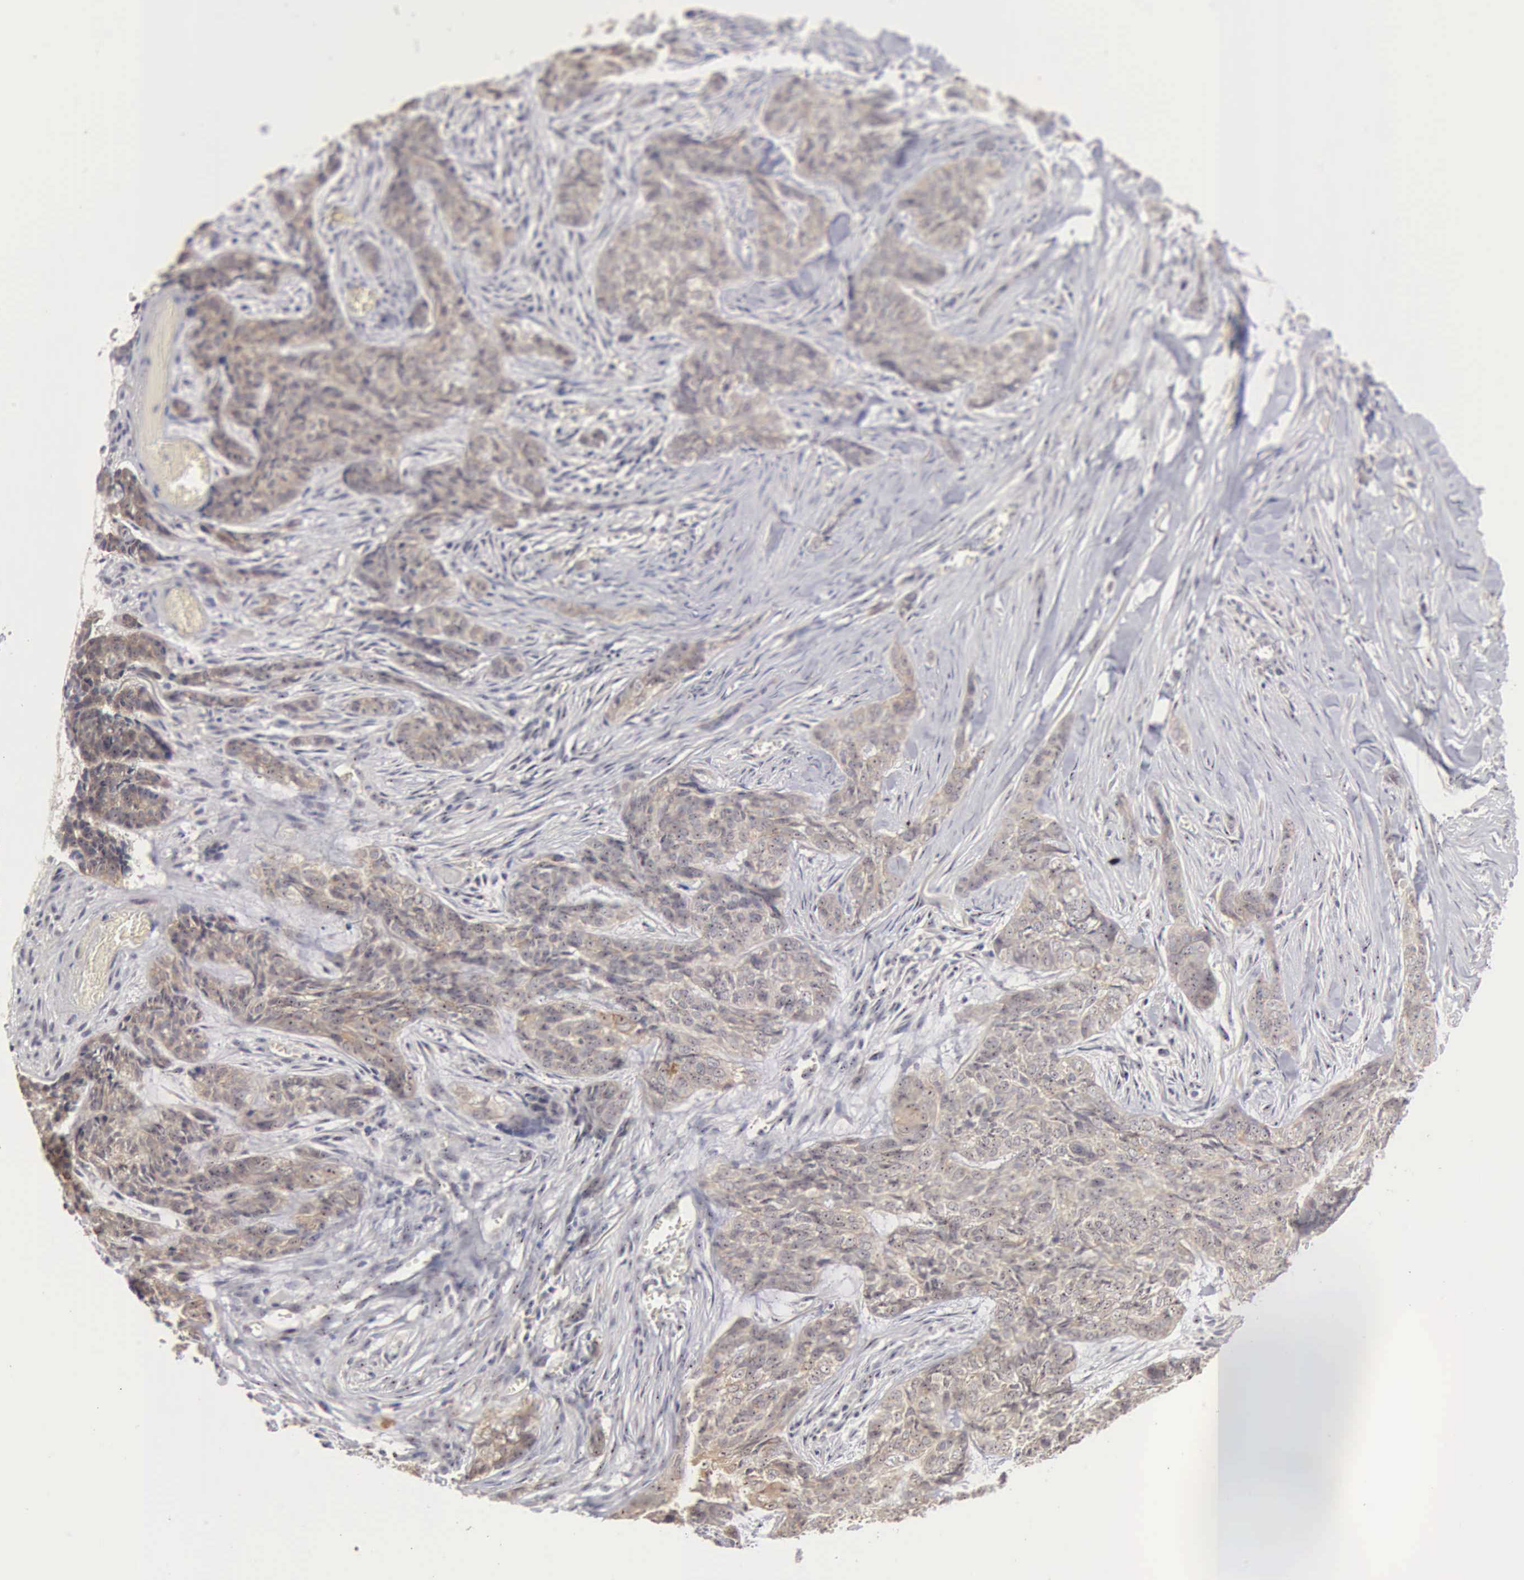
{"staining": {"intensity": "weak", "quantity": ">75%", "location": "cytoplasmic/membranous,nuclear"}, "tissue": "skin cancer", "cell_type": "Tumor cells", "image_type": "cancer", "snomed": [{"axis": "morphology", "description": "Normal tissue, NOS"}, {"axis": "morphology", "description": "Basal cell carcinoma"}, {"axis": "topography", "description": "Skin"}], "caption": "IHC of skin cancer (basal cell carcinoma) demonstrates low levels of weak cytoplasmic/membranous and nuclear staining in about >75% of tumor cells. The staining was performed using DAB to visualize the protein expression in brown, while the nuclei were stained in blue with hematoxylin (Magnification: 20x).", "gene": "AMN", "patient": {"sex": "female", "age": 65}}